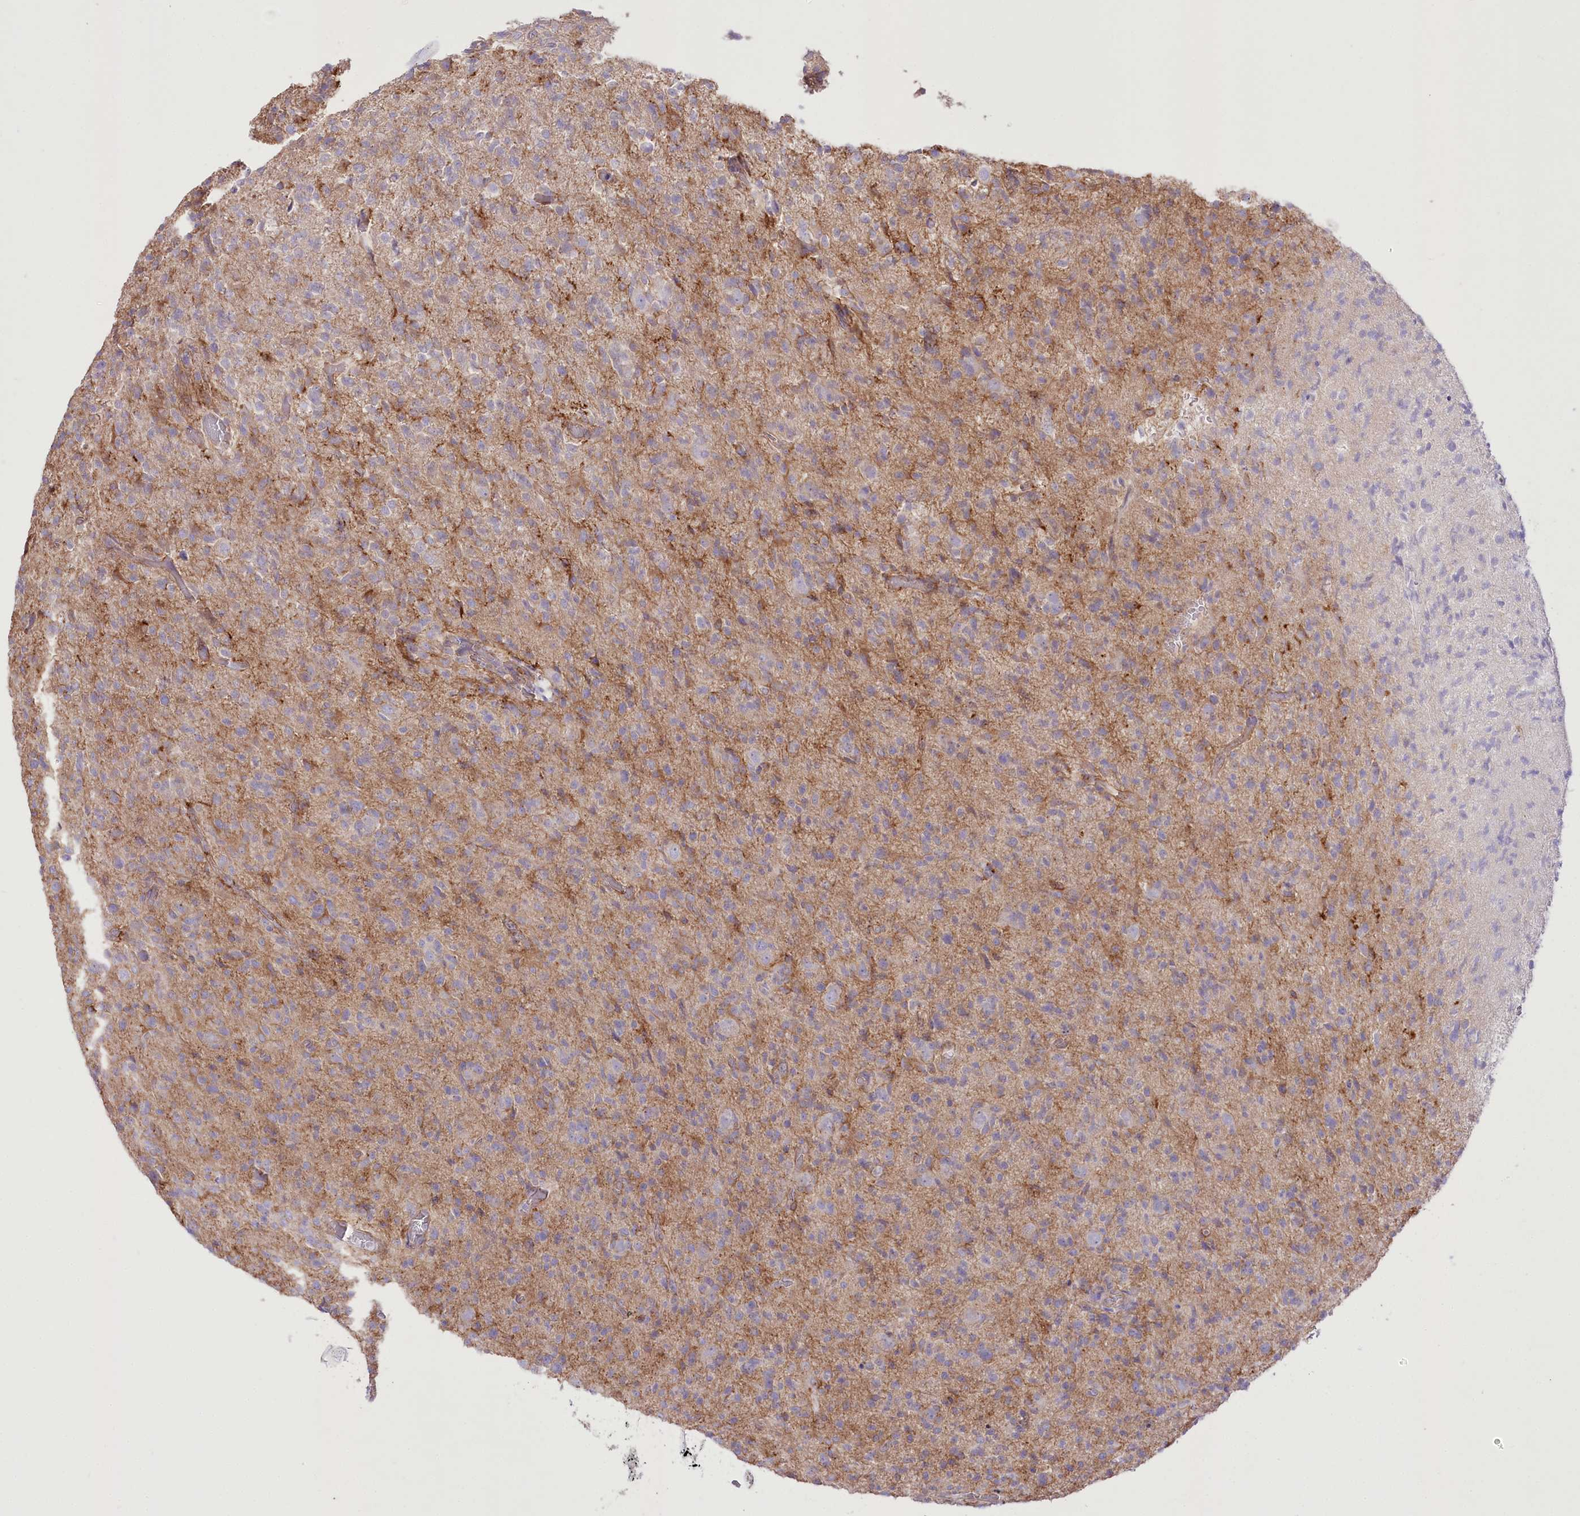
{"staining": {"intensity": "moderate", "quantity": "25%-75%", "location": "cytoplasmic/membranous"}, "tissue": "glioma", "cell_type": "Tumor cells", "image_type": "cancer", "snomed": [{"axis": "morphology", "description": "Glioma, malignant, High grade"}, {"axis": "topography", "description": "Brain"}], "caption": "Glioma stained with DAB immunohistochemistry reveals medium levels of moderate cytoplasmic/membranous expression in about 25%-75% of tumor cells. Using DAB (brown) and hematoxylin (blue) stains, captured at high magnification using brightfield microscopy.", "gene": "FAM216A", "patient": {"sex": "female", "age": 57}}